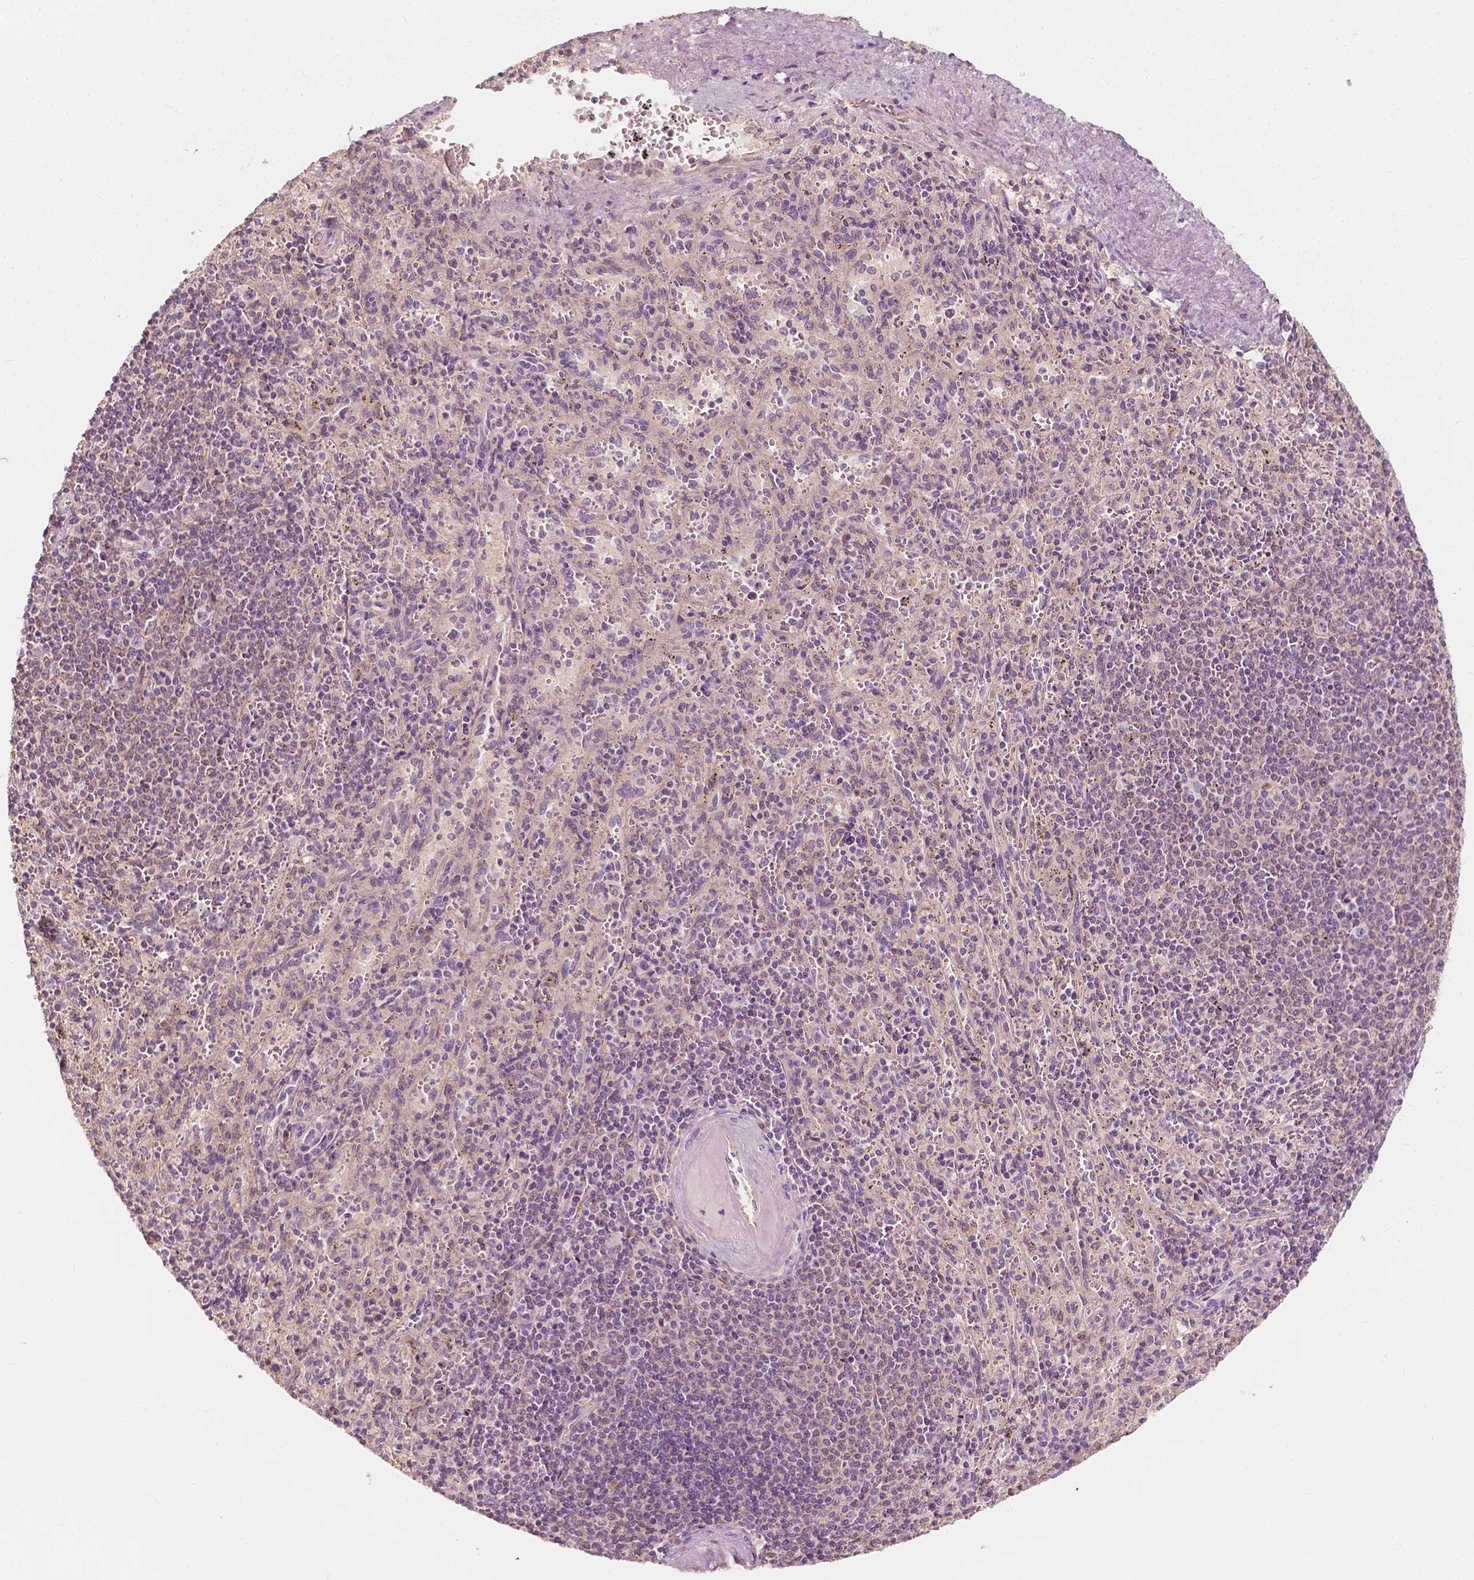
{"staining": {"intensity": "negative", "quantity": "none", "location": "none"}, "tissue": "spleen", "cell_type": "Cells in red pulp", "image_type": "normal", "snomed": [{"axis": "morphology", "description": "Normal tissue, NOS"}, {"axis": "topography", "description": "Spleen"}], "caption": "DAB immunohistochemical staining of benign human spleen exhibits no significant staining in cells in red pulp.", "gene": "SHPK", "patient": {"sex": "male", "age": 57}}